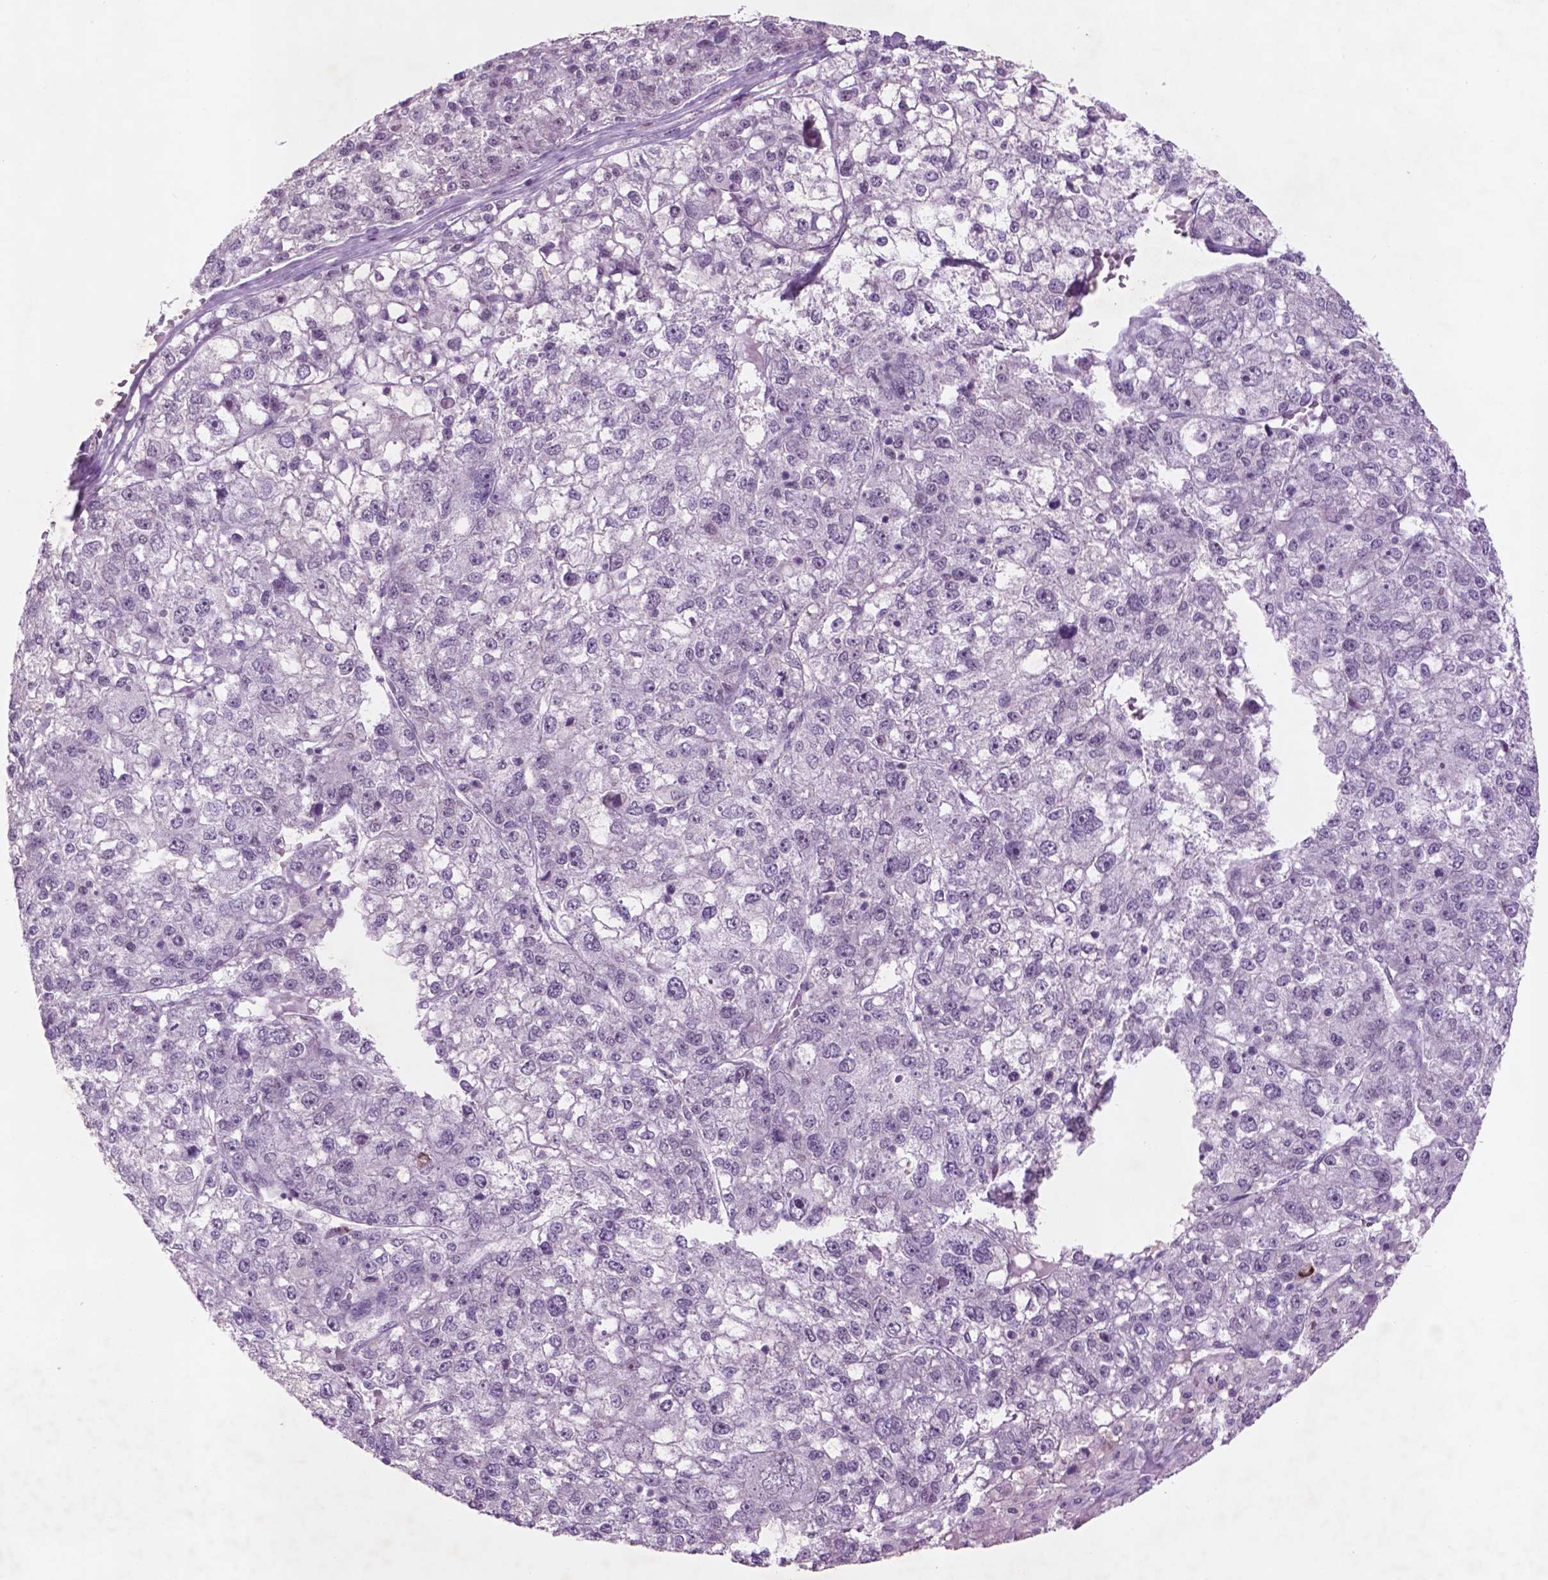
{"staining": {"intensity": "negative", "quantity": "none", "location": "none"}, "tissue": "liver cancer", "cell_type": "Tumor cells", "image_type": "cancer", "snomed": [{"axis": "morphology", "description": "Carcinoma, Hepatocellular, NOS"}, {"axis": "topography", "description": "Liver"}], "caption": "This is an immunohistochemistry image of human liver cancer (hepatocellular carcinoma). There is no staining in tumor cells.", "gene": "CTR9", "patient": {"sex": "male", "age": 56}}